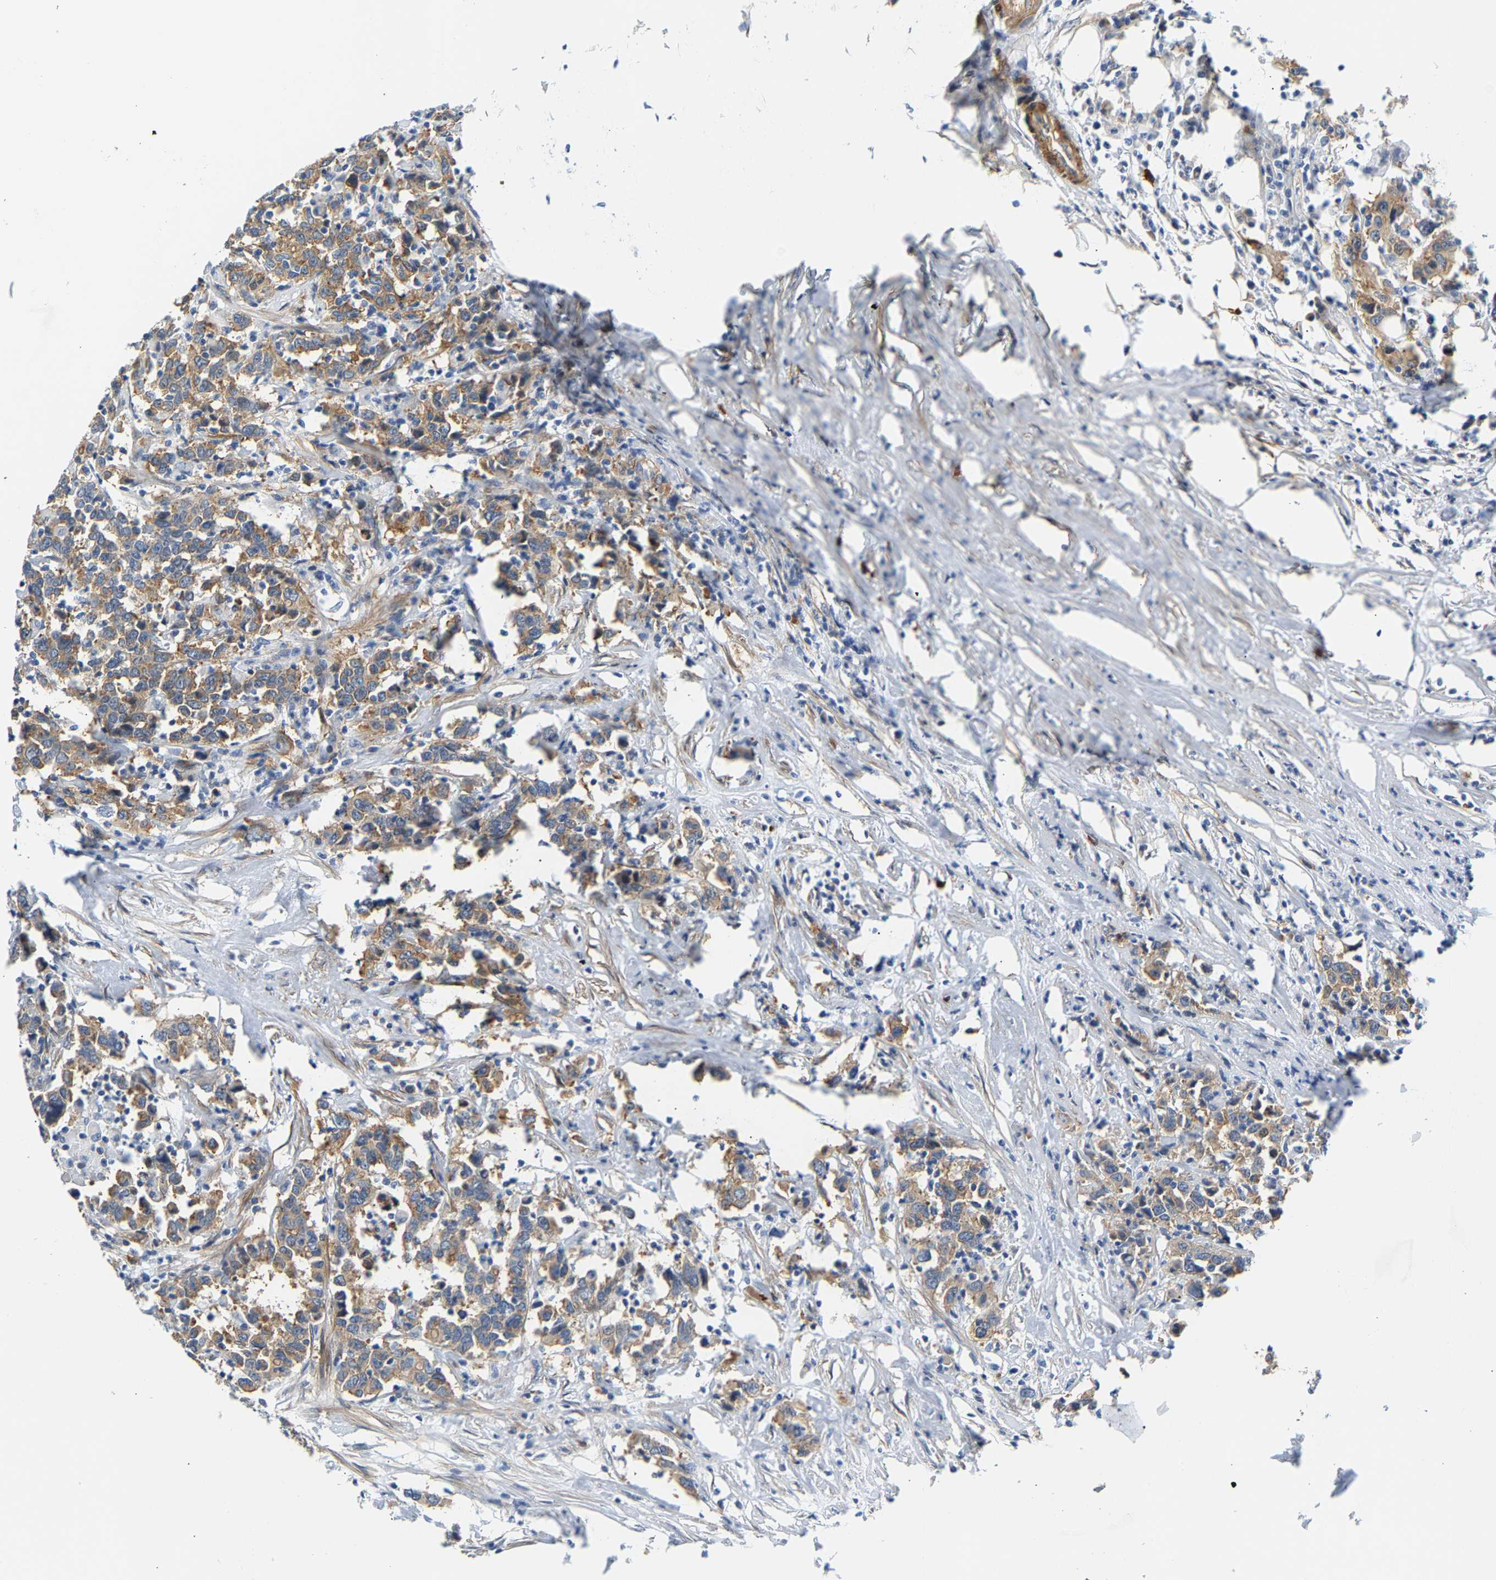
{"staining": {"intensity": "moderate", "quantity": "25%-75%", "location": "cytoplasmic/membranous"}, "tissue": "urothelial cancer", "cell_type": "Tumor cells", "image_type": "cancer", "snomed": [{"axis": "morphology", "description": "Urothelial carcinoma, High grade"}, {"axis": "topography", "description": "Urinary bladder"}], "caption": "Moderate cytoplasmic/membranous positivity is seen in approximately 25%-75% of tumor cells in urothelial carcinoma (high-grade).", "gene": "PAWR", "patient": {"sex": "male", "age": 61}}